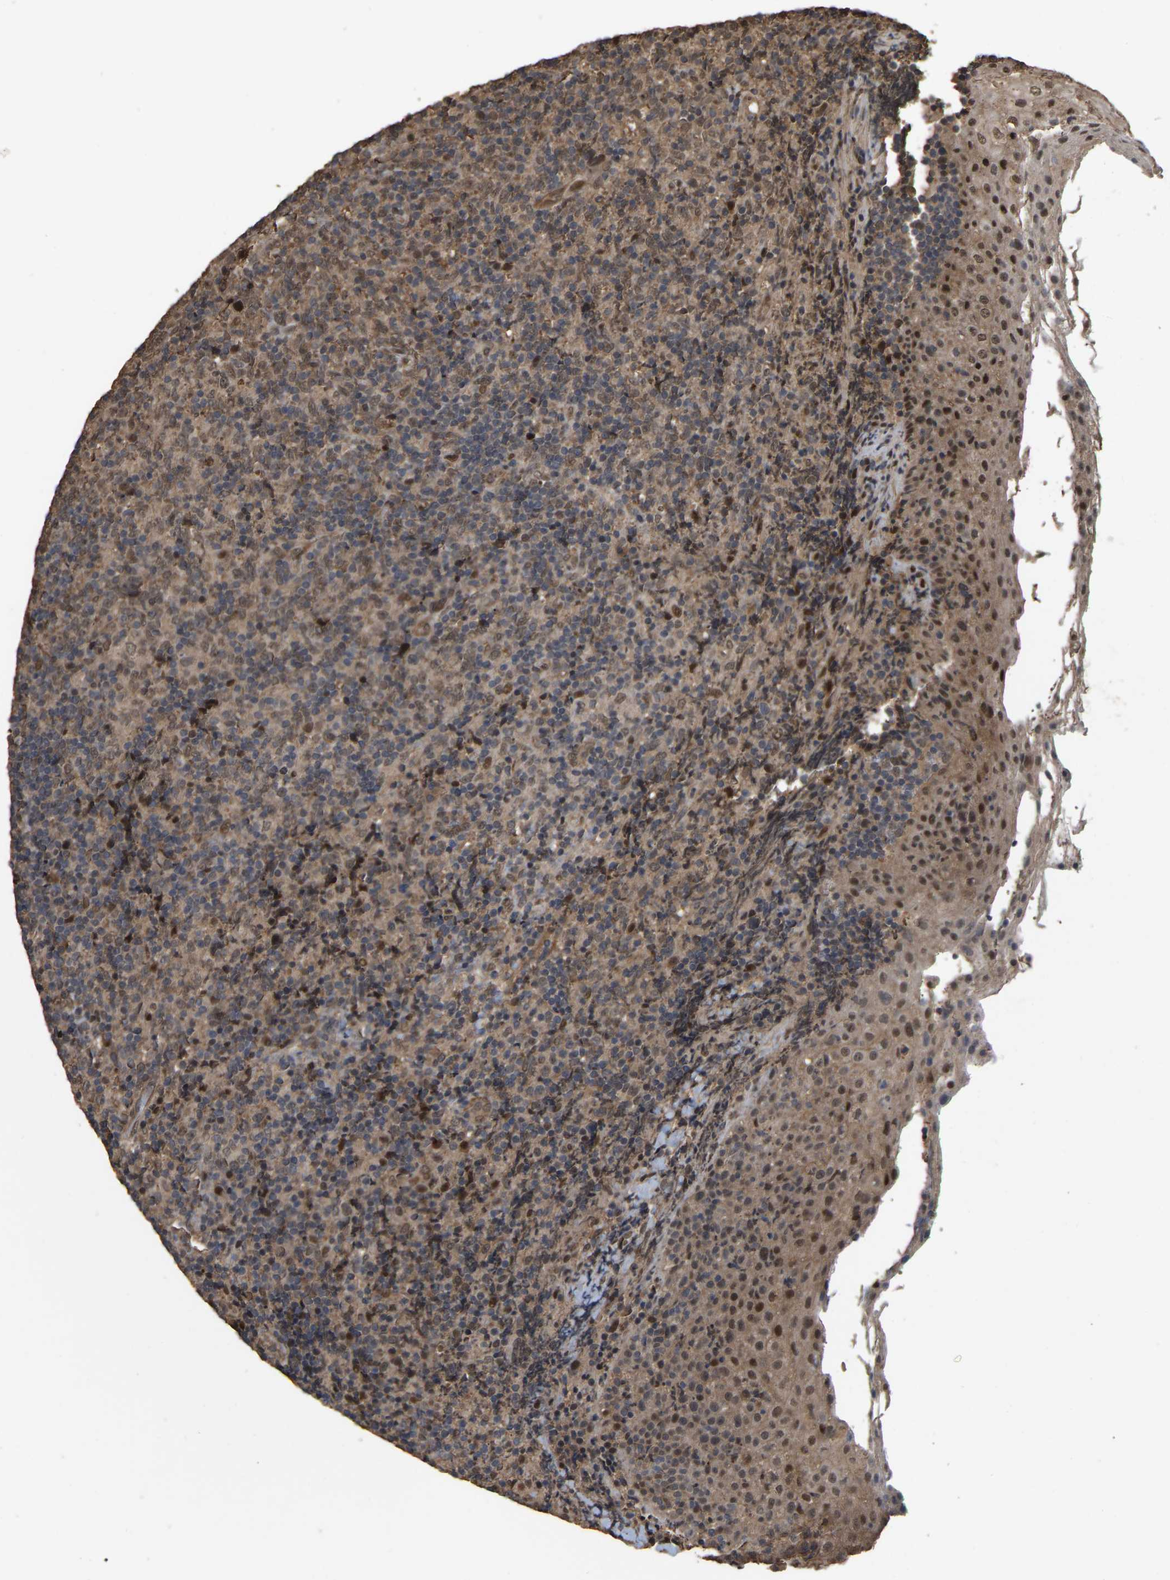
{"staining": {"intensity": "weak", "quantity": "25%-75%", "location": "cytoplasmic/membranous"}, "tissue": "lymphoma", "cell_type": "Tumor cells", "image_type": "cancer", "snomed": [{"axis": "morphology", "description": "Malignant lymphoma, non-Hodgkin's type, High grade"}, {"axis": "topography", "description": "Tonsil"}], "caption": "Immunohistochemistry of malignant lymphoma, non-Hodgkin's type (high-grade) displays low levels of weak cytoplasmic/membranous staining in about 25%-75% of tumor cells.", "gene": "ARHGAP23", "patient": {"sex": "female", "age": 36}}